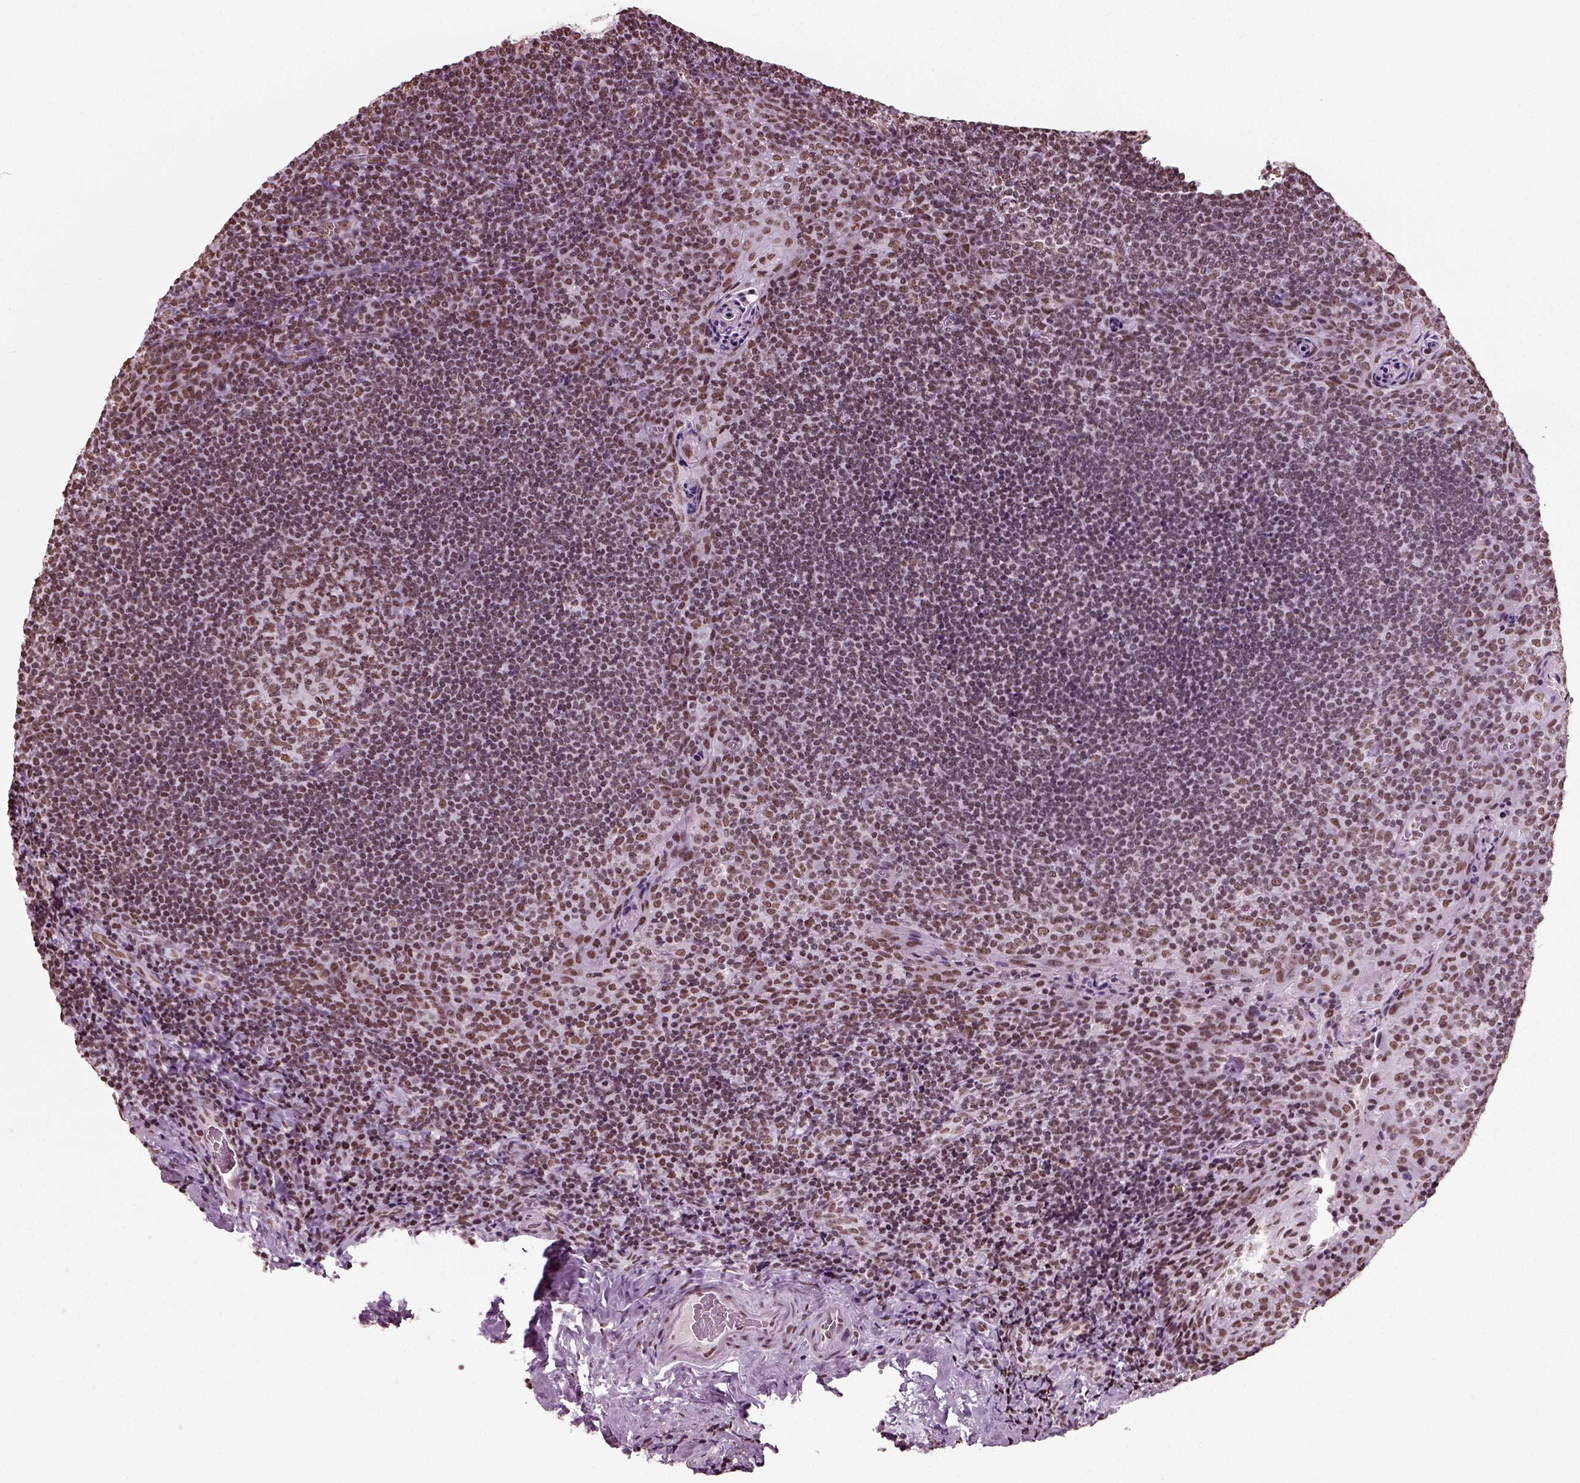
{"staining": {"intensity": "moderate", "quantity": ">75%", "location": "nuclear"}, "tissue": "tonsil", "cell_type": "Germinal center cells", "image_type": "normal", "snomed": [{"axis": "morphology", "description": "Normal tissue, NOS"}, {"axis": "morphology", "description": "Inflammation, NOS"}, {"axis": "topography", "description": "Tonsil"}], "caption": "This is a histology image of immunohistochemistry (IHC) staining of benign tonsil, which shows moderate staining in the nuclear of germinal center cells.", "gene": "POLR1H", "patient": {"sex": "female", "age": 31}}